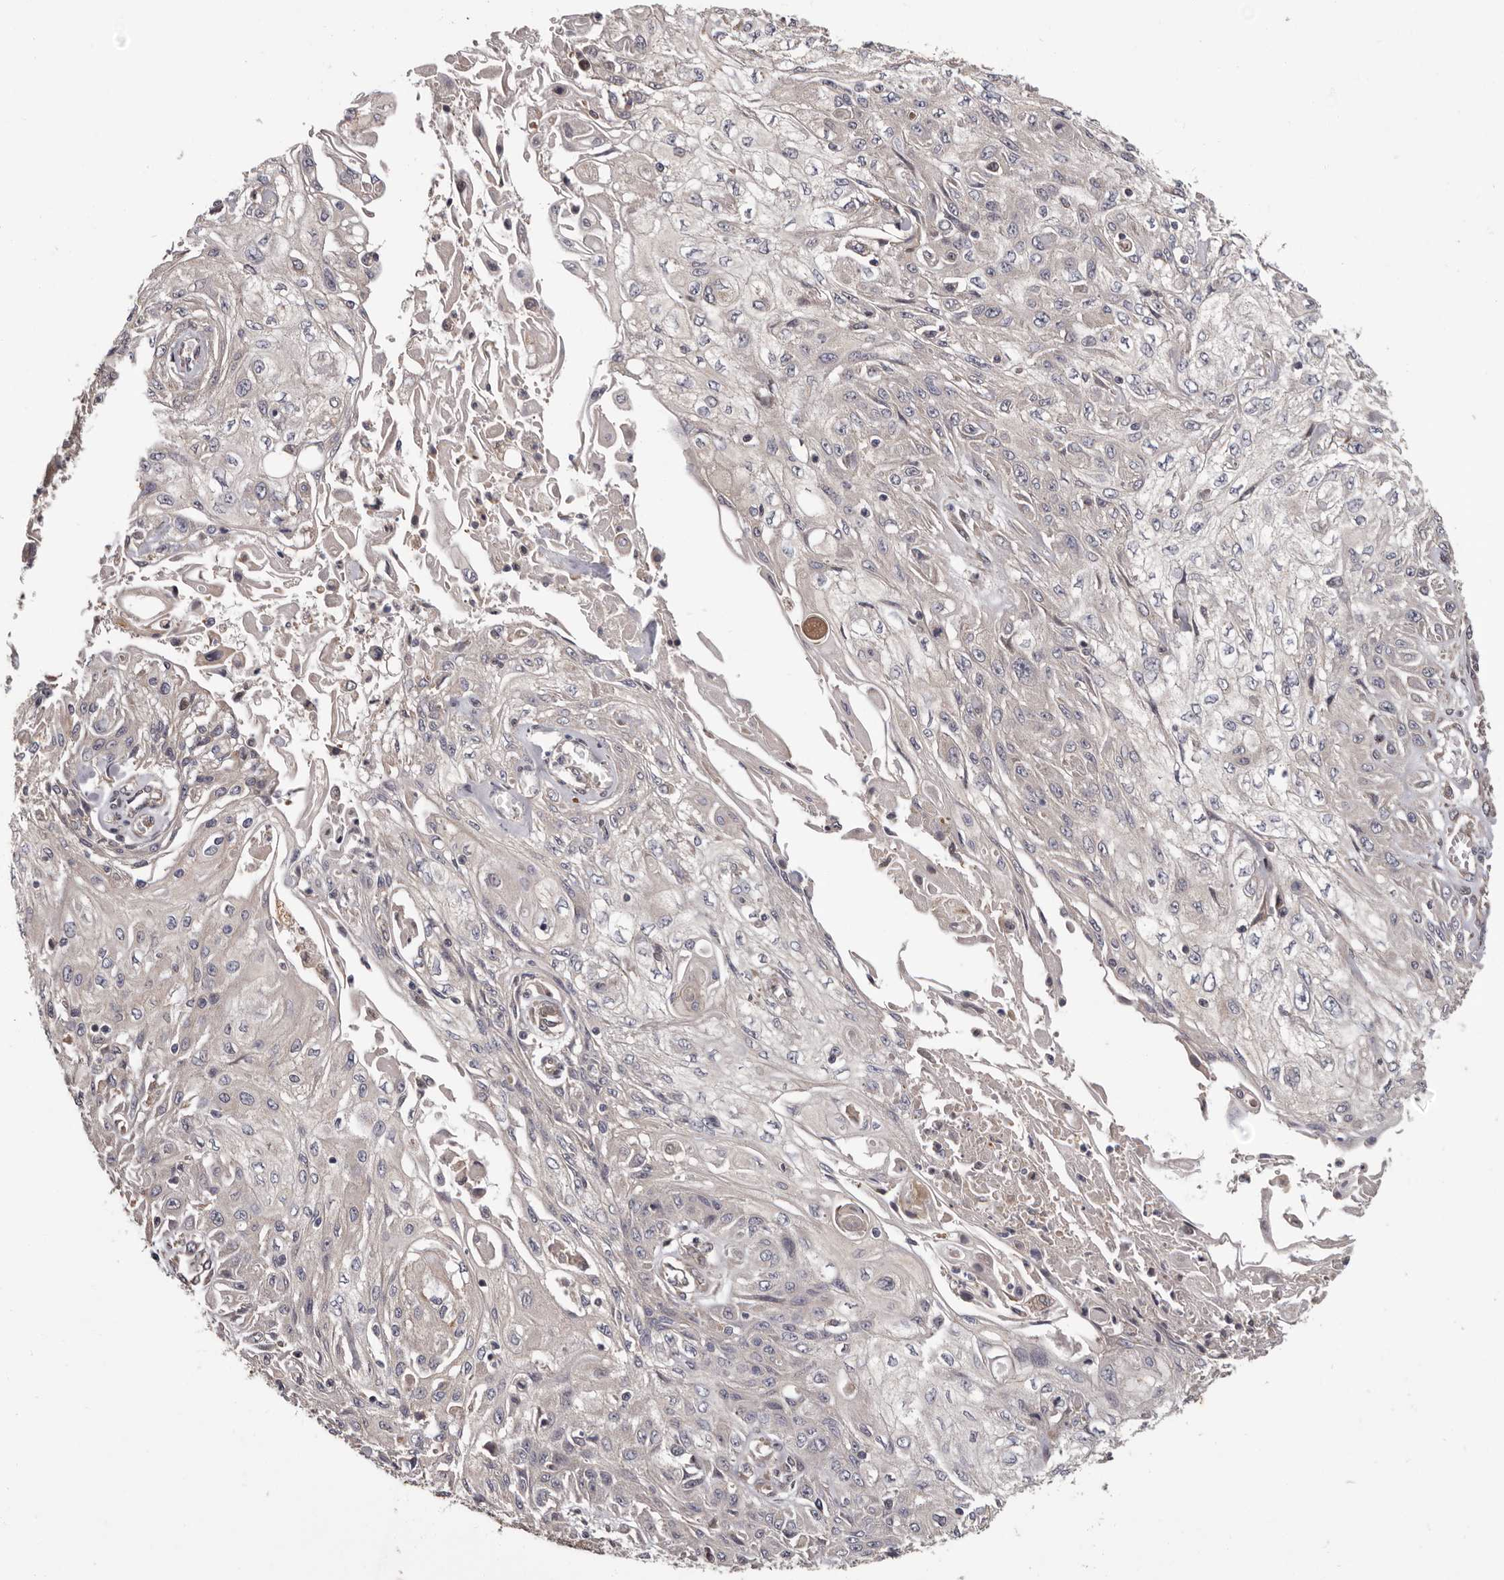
{"staining": {"intensity": "negative", "quantity": "none", "location": "none"}, "tissue": "skin cancer", "cell_type": "Tumor cells", "image_type": "cancer", "snomed": [{"axis": "morphology", "description": "Squamous cell carcinoma, NOS"}, {"axis": "morphology", "description": "Squamous cell carcinoma, metastatic, NOS"}, {"axis": "topography", "description": "Skin"}, {"axis": "topography", "description": "Lymph node"}], "caption": "Tumor cells are negative for brown protein staining in squamous cell carcinoma (skin). Brightfield microscopy of IHC stained with DAB (3,3'-diaminobenzidine) (brown) and hematoxylin (blue), captured at high magnification.", "gene": "PRKD1", "patient": {"sex": "male", "age": 75}}